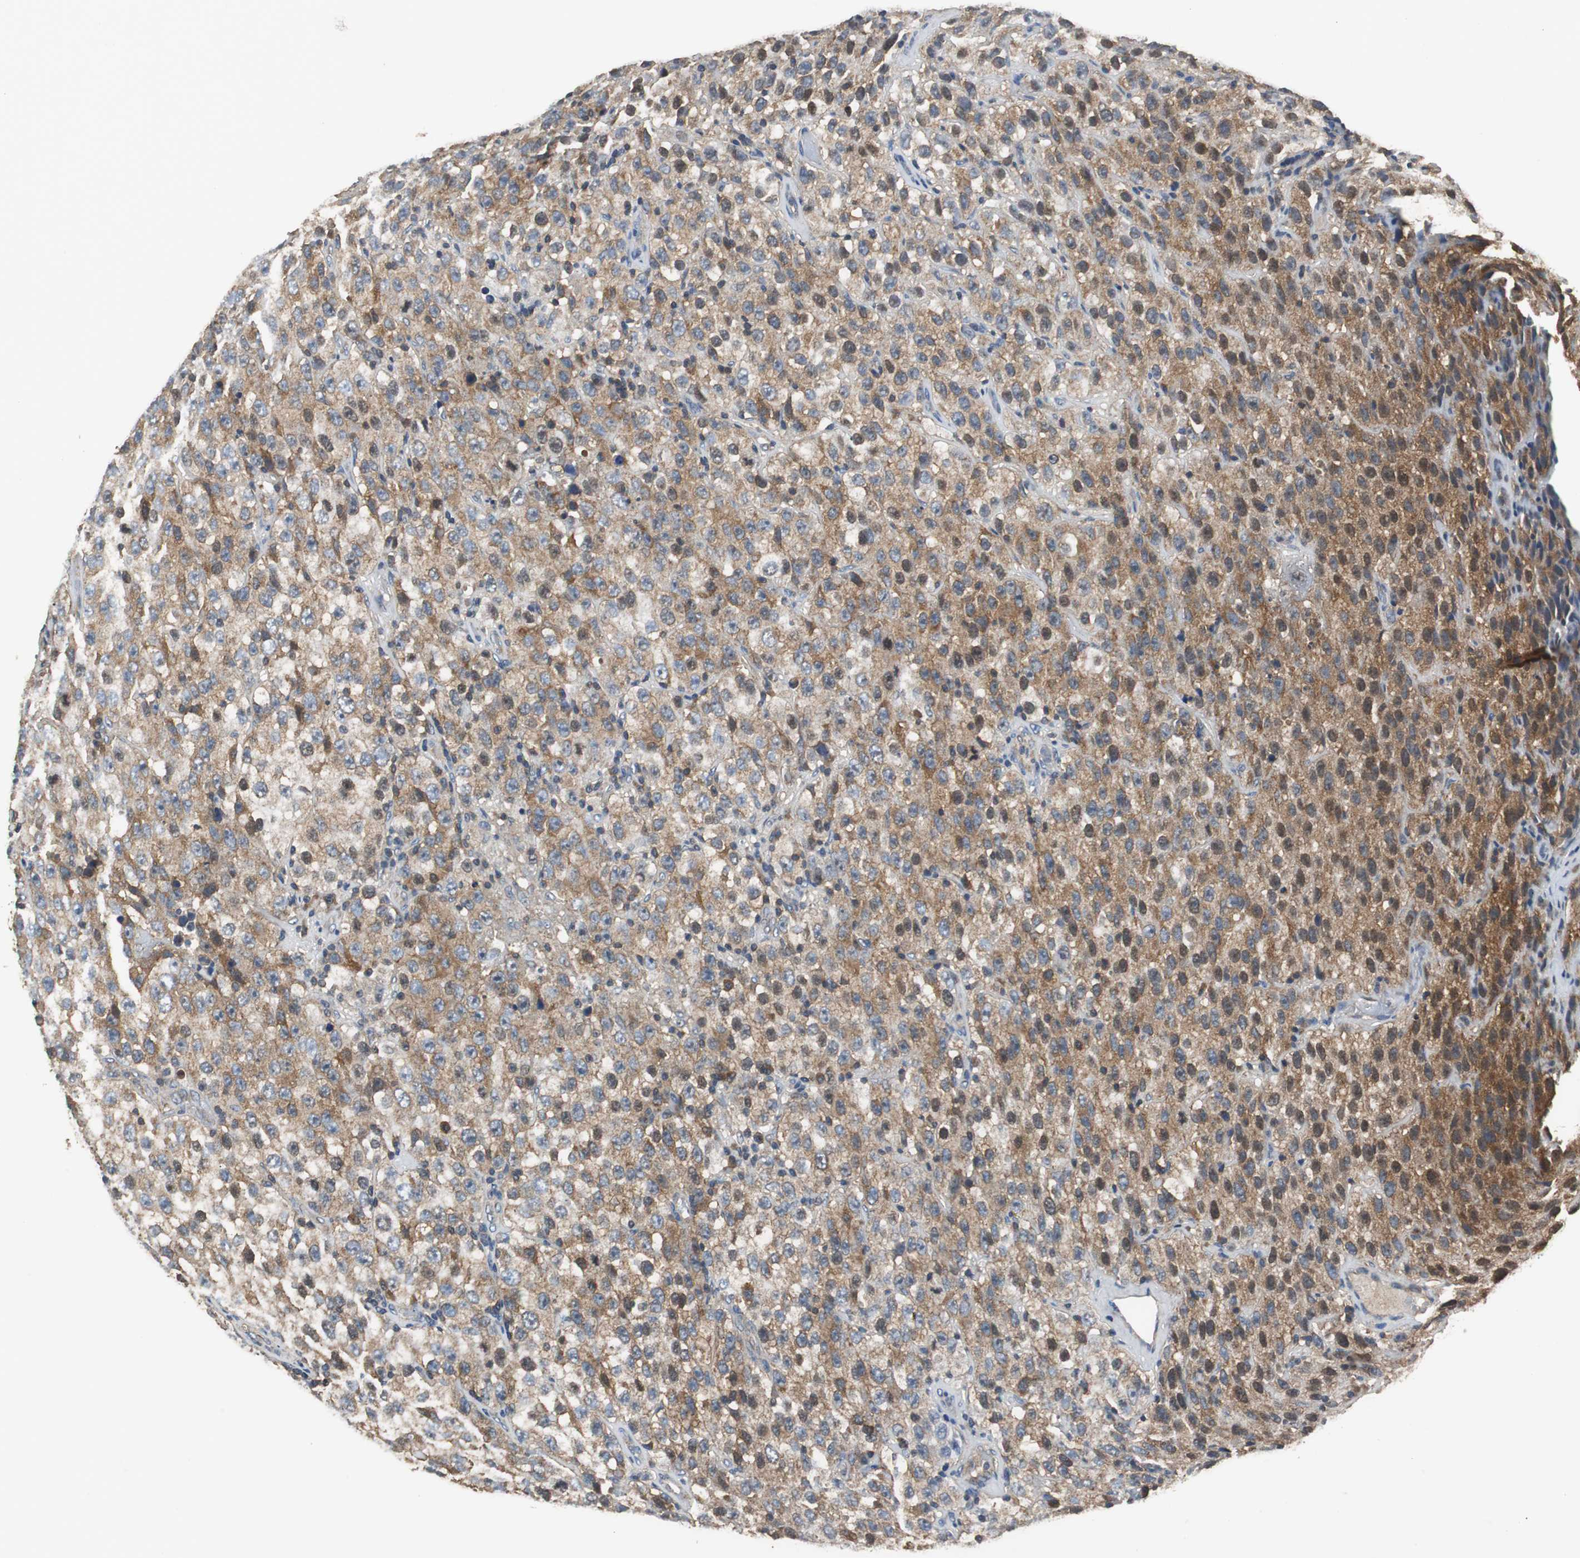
{"staining": {"intensity": "strong", "quantity": ">75%", "location": "cytoplasmic/membranous"}, "tissue": "testis cancer", "cell_type": "Tumor cells", "image_type": "cancer", "snomed": [{"axis": "morphology", "description": "Seminoma, NOS"}, {"axis": "topography", "description": "Testis"}], "caption": "Immunohistochemical staining of human testis cancer (seminoma) displays strong cytoplasmic/membranous protein staining in about >75% of tumor cells.", "gene": "VBP1", "patient": {"sex": "male", "age": 52}}